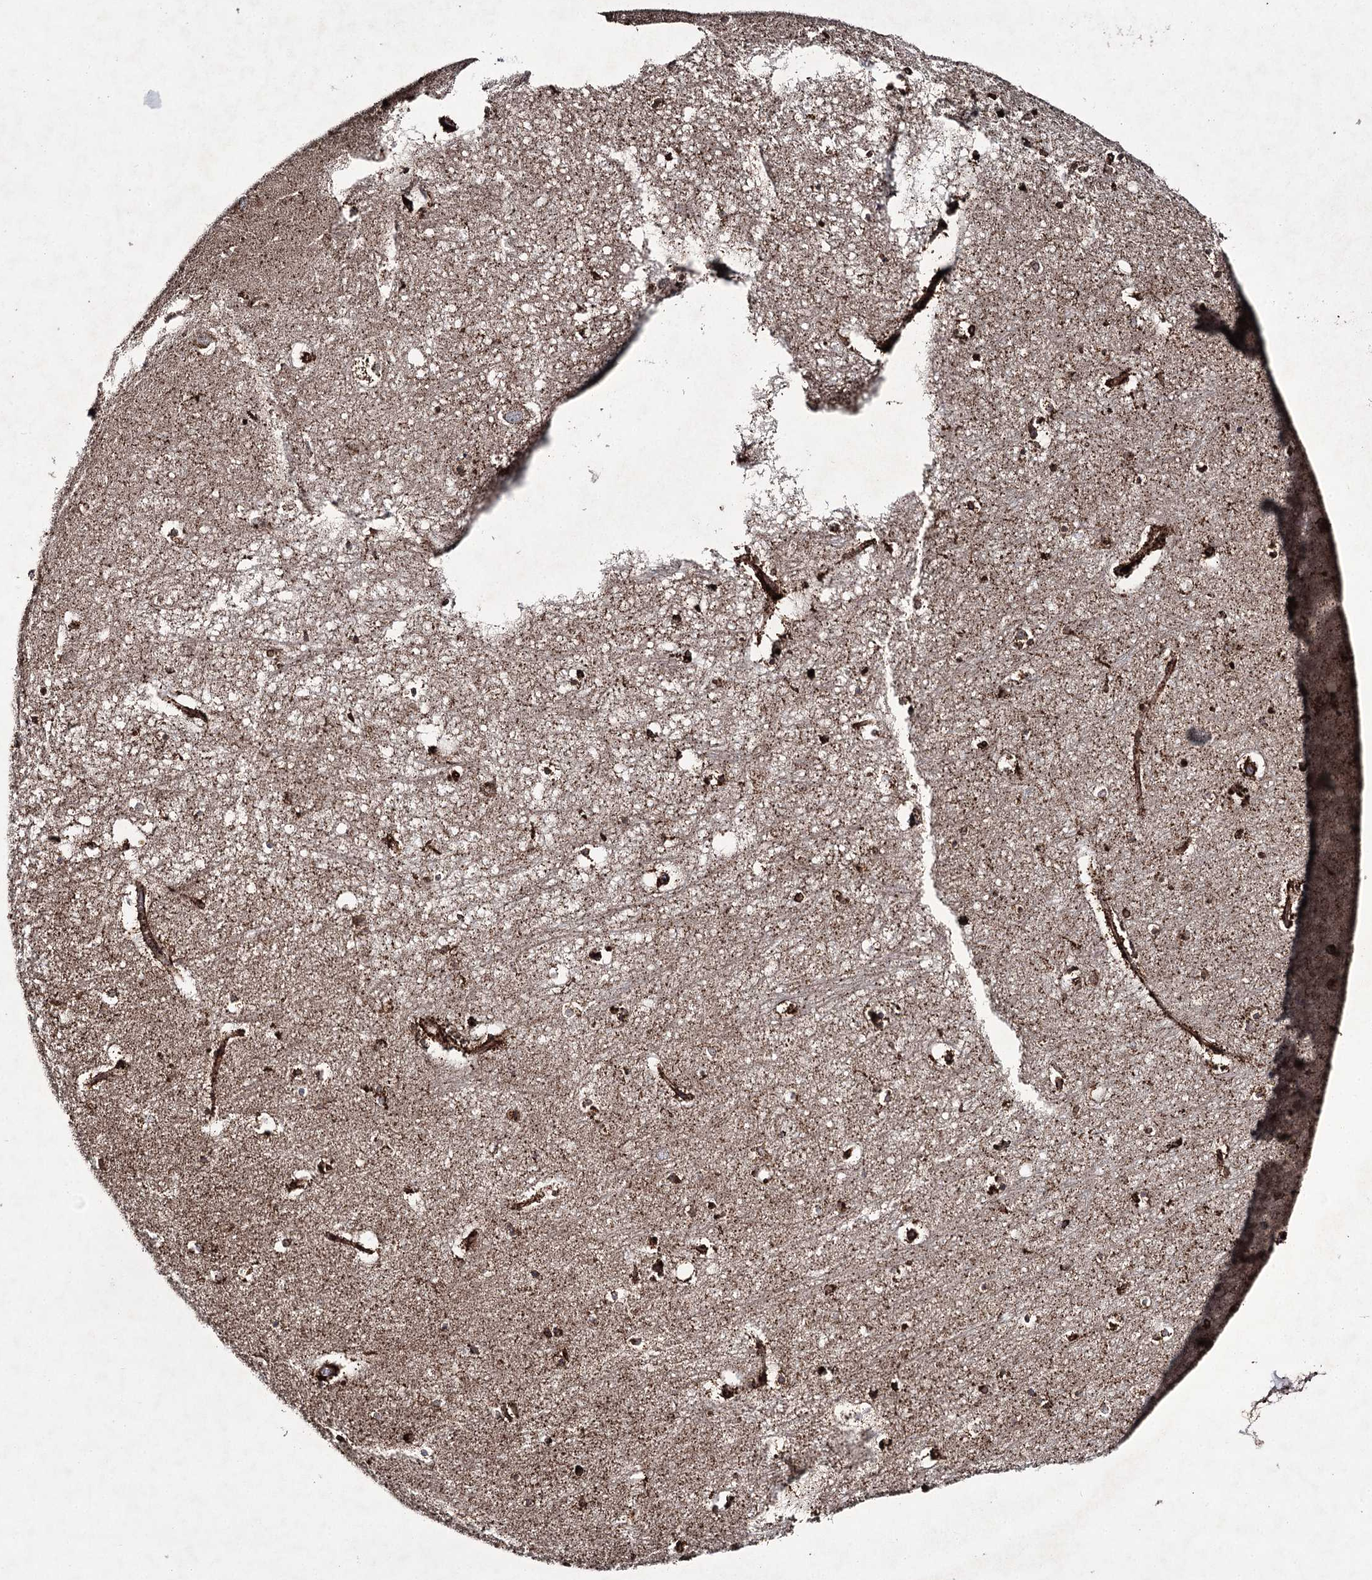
{"staining": {"intensity": "strong", "quantity": "25%-75%", "location": "cytoplasmic/membranous"}, "tissue": "hippocampus", "cell_type": "Glial cells", "image_type": "normal", "snomed": [{"axis": "morphology", "description": "Normal tissue, NOS"}, {"axis": "topography", "description": "Hippocampus"}], "caption": "Approximately 25%-75% of glial cells in normal hippocampus display strong cytoplasmic/membranous protein staining as visualized by brown immunohistochemical staining.", "gene": "DCUN1D4", "patient": {"sex": "female", "age": 64}}